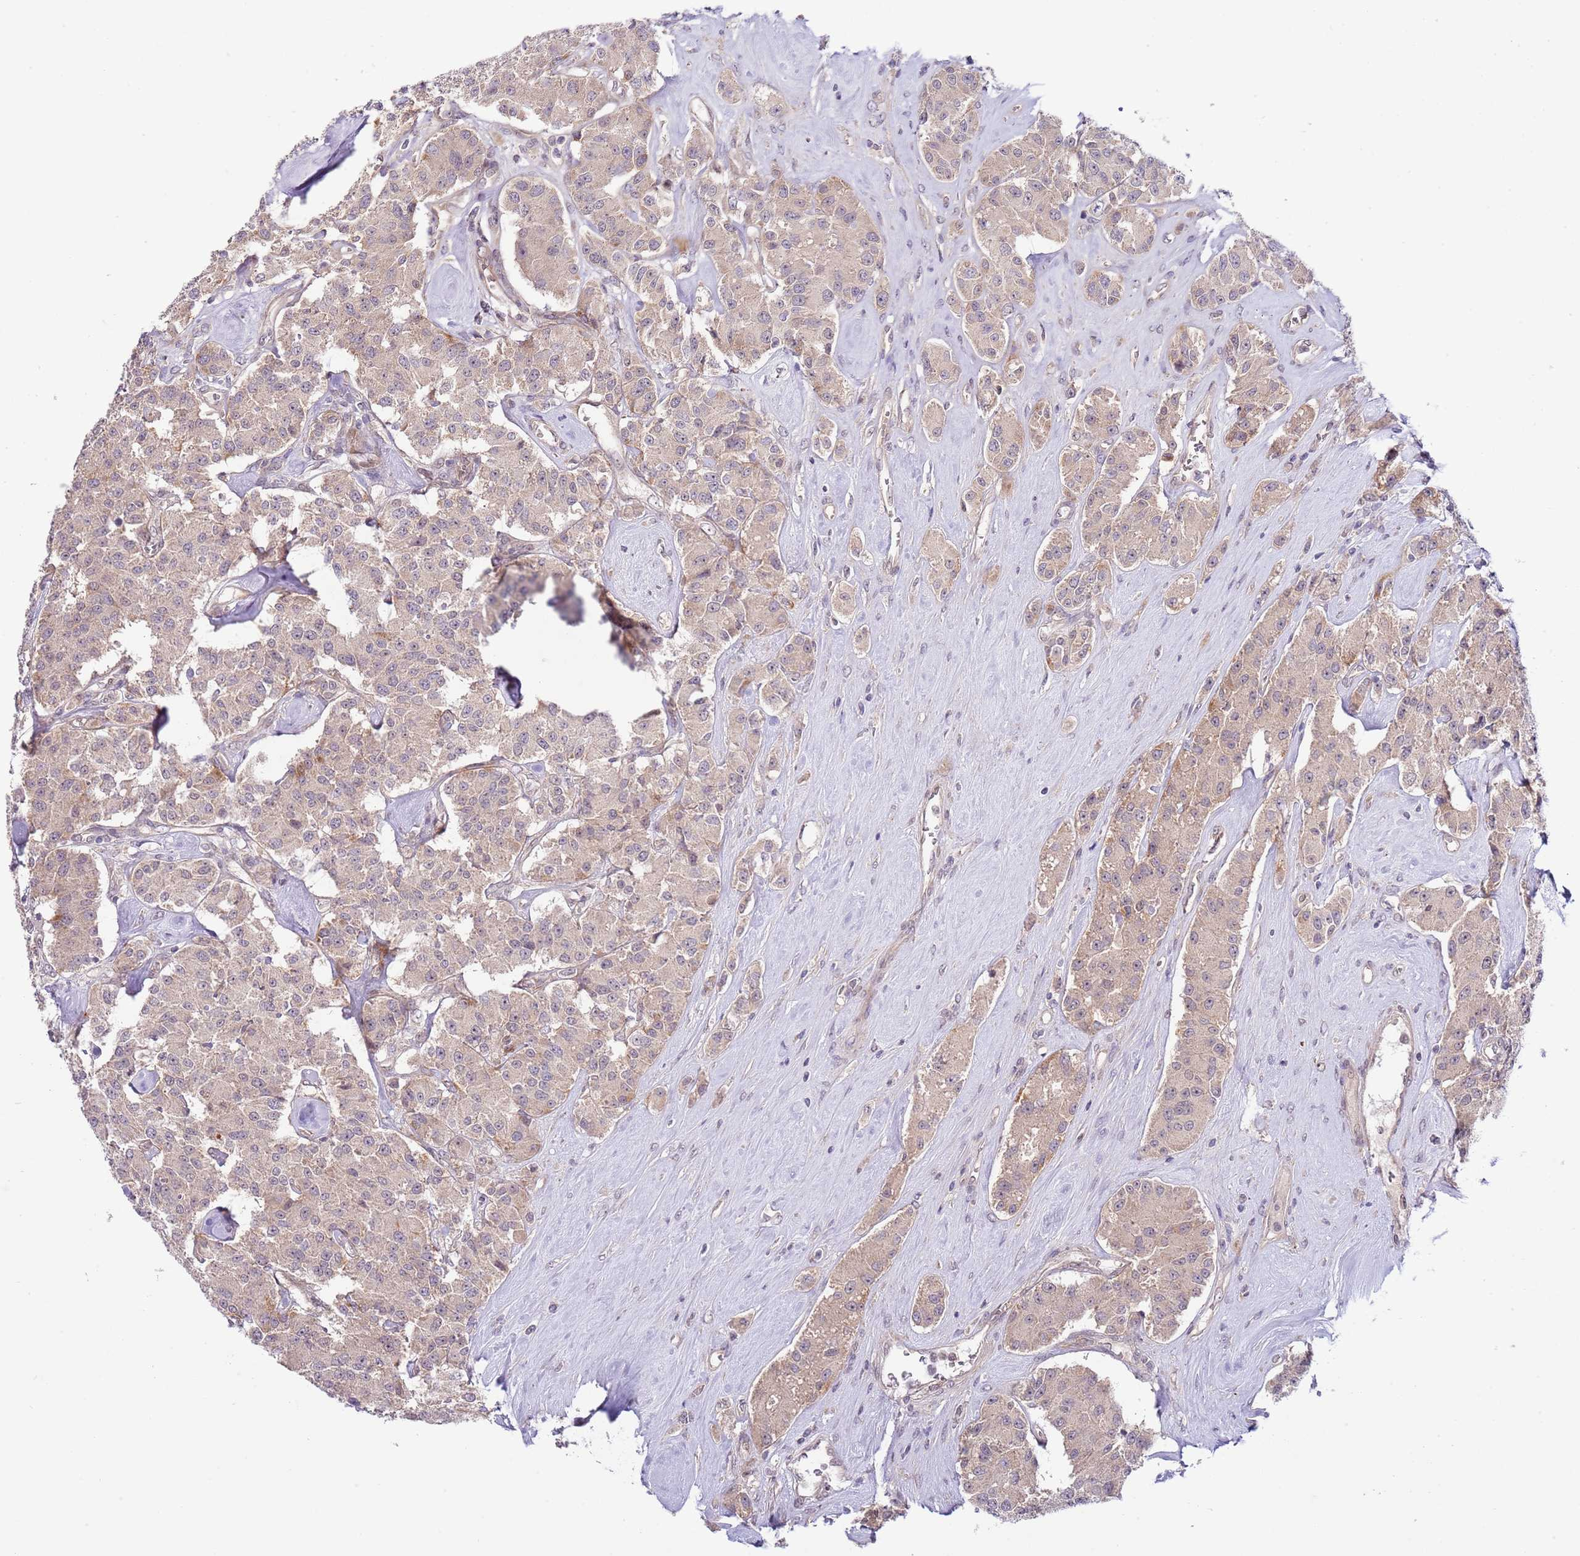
{"staining": {"intensity": "moderate", "quantity": ">75%", "location": "cytoplasmic/membranous"}, "tissue": "carcinoid", "cell_type": "Tumor cells", "image_type": "cancer", "snomed": [{"axis": "morphology", "description": "Carcinoid, malignant, NOS"}, {"axis": "topography", "description": "Pancreas"}], "caption": "Carcinoid (malignant) stained for a protein demonstrates moderate cytoplasmic/membranous positivity in tumor cells.", "gene": "CHD1", "patient": {"sex": "male", "age": 41}}